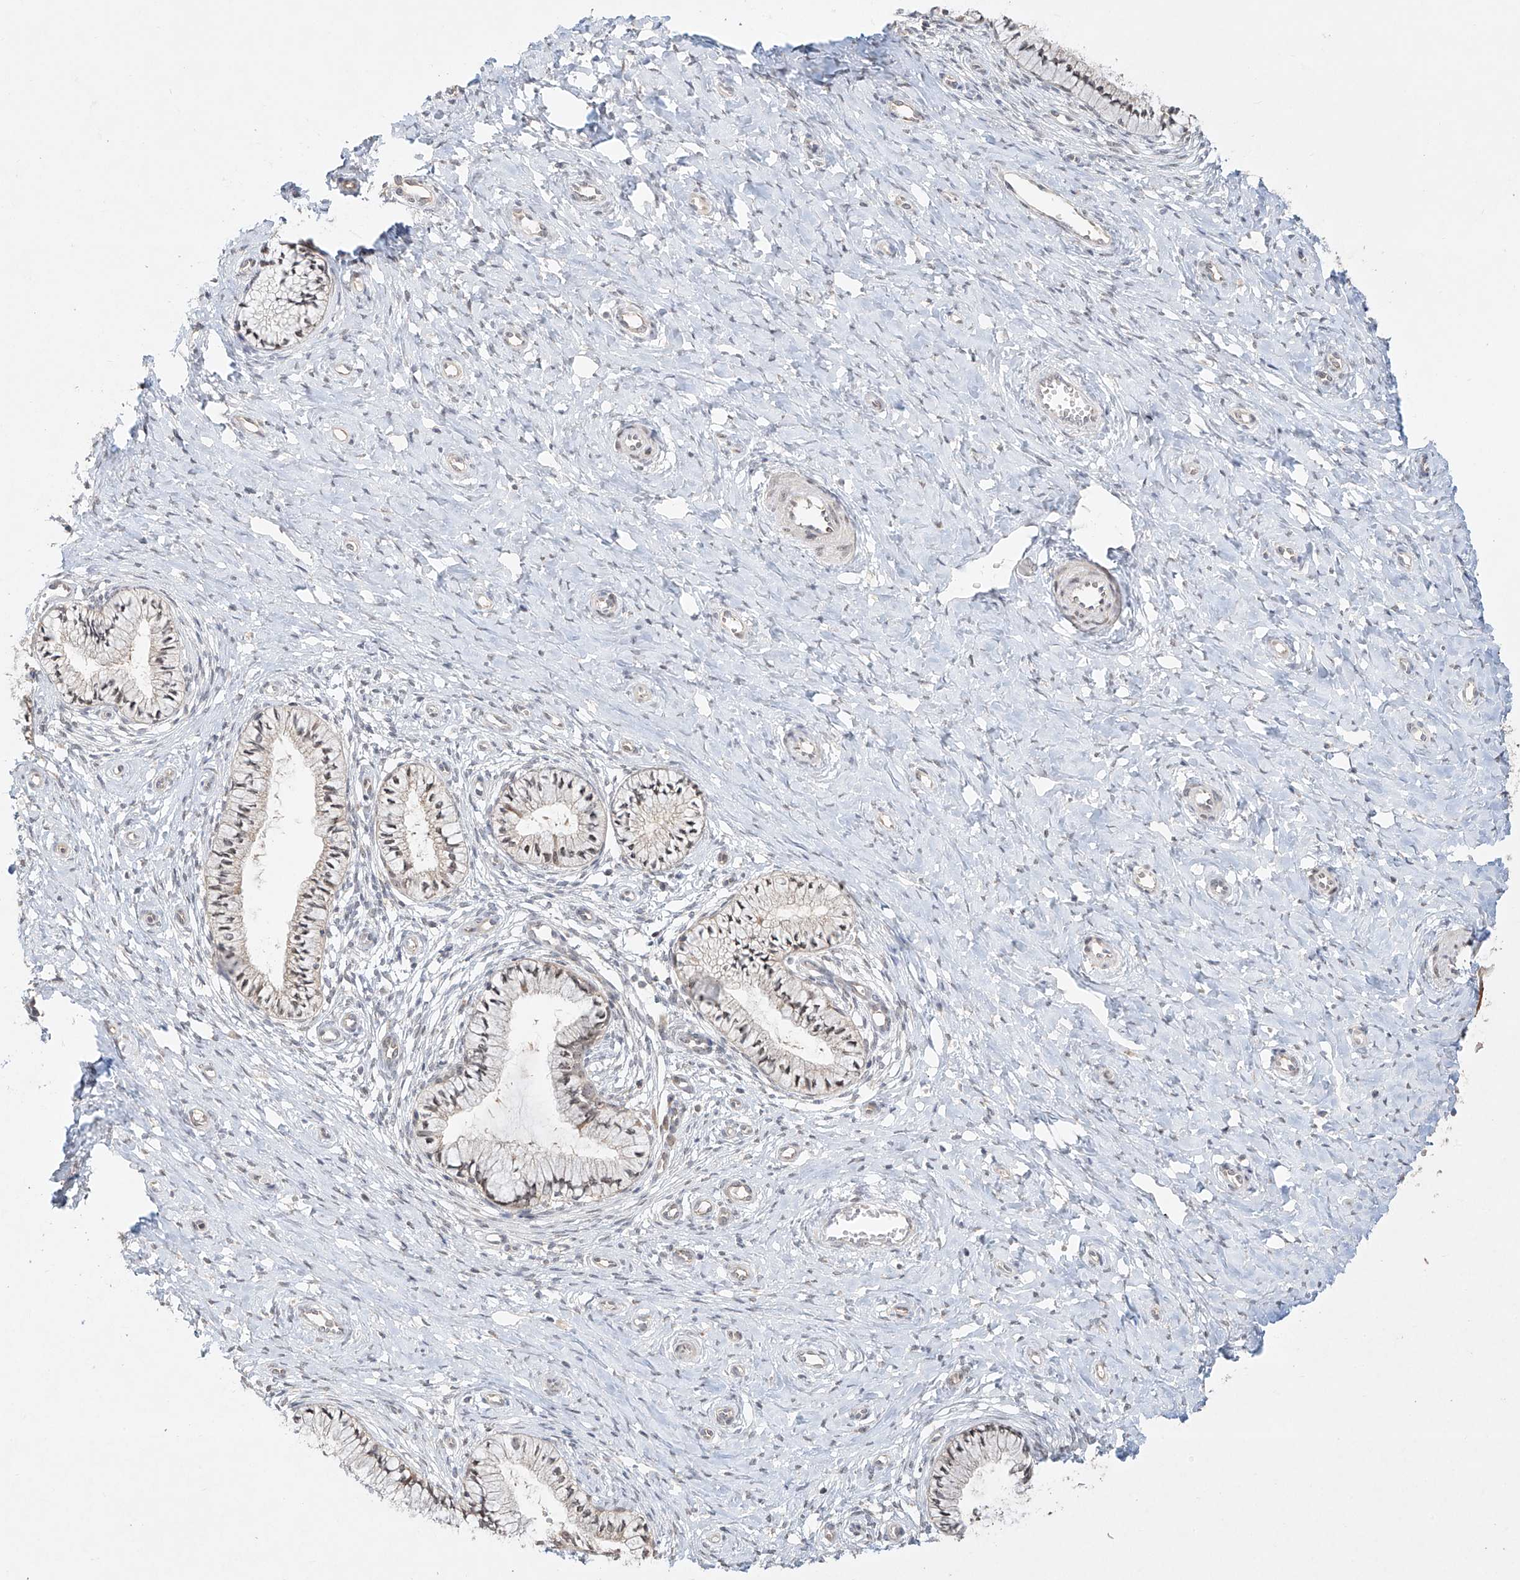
{"staining": {"intensity": "moderate", "quantity": "25%-75%", "location": "cytoplasmic/membranous,nuclear"}, "tissue": "cervix", "cell_type": "Glandular cells", "image_type": "normal", "snomed": [{"axis": "morphology", "description": "Normal tissue, NOS"}, {"axis": "topography", "description": "Cervix"}], "caption": "Brown immunohistochemical staining in normal human cervix demonstrates moderate cytoplasmic/membranous,nuclear expression in approximately 25%-75% of glandular cells. Immunohistochemistry (ihc) stains the protein in brown and the nuclei are stained blue.", "gene": "TASP1", "patient": {"sex": "female", "age": 36}}